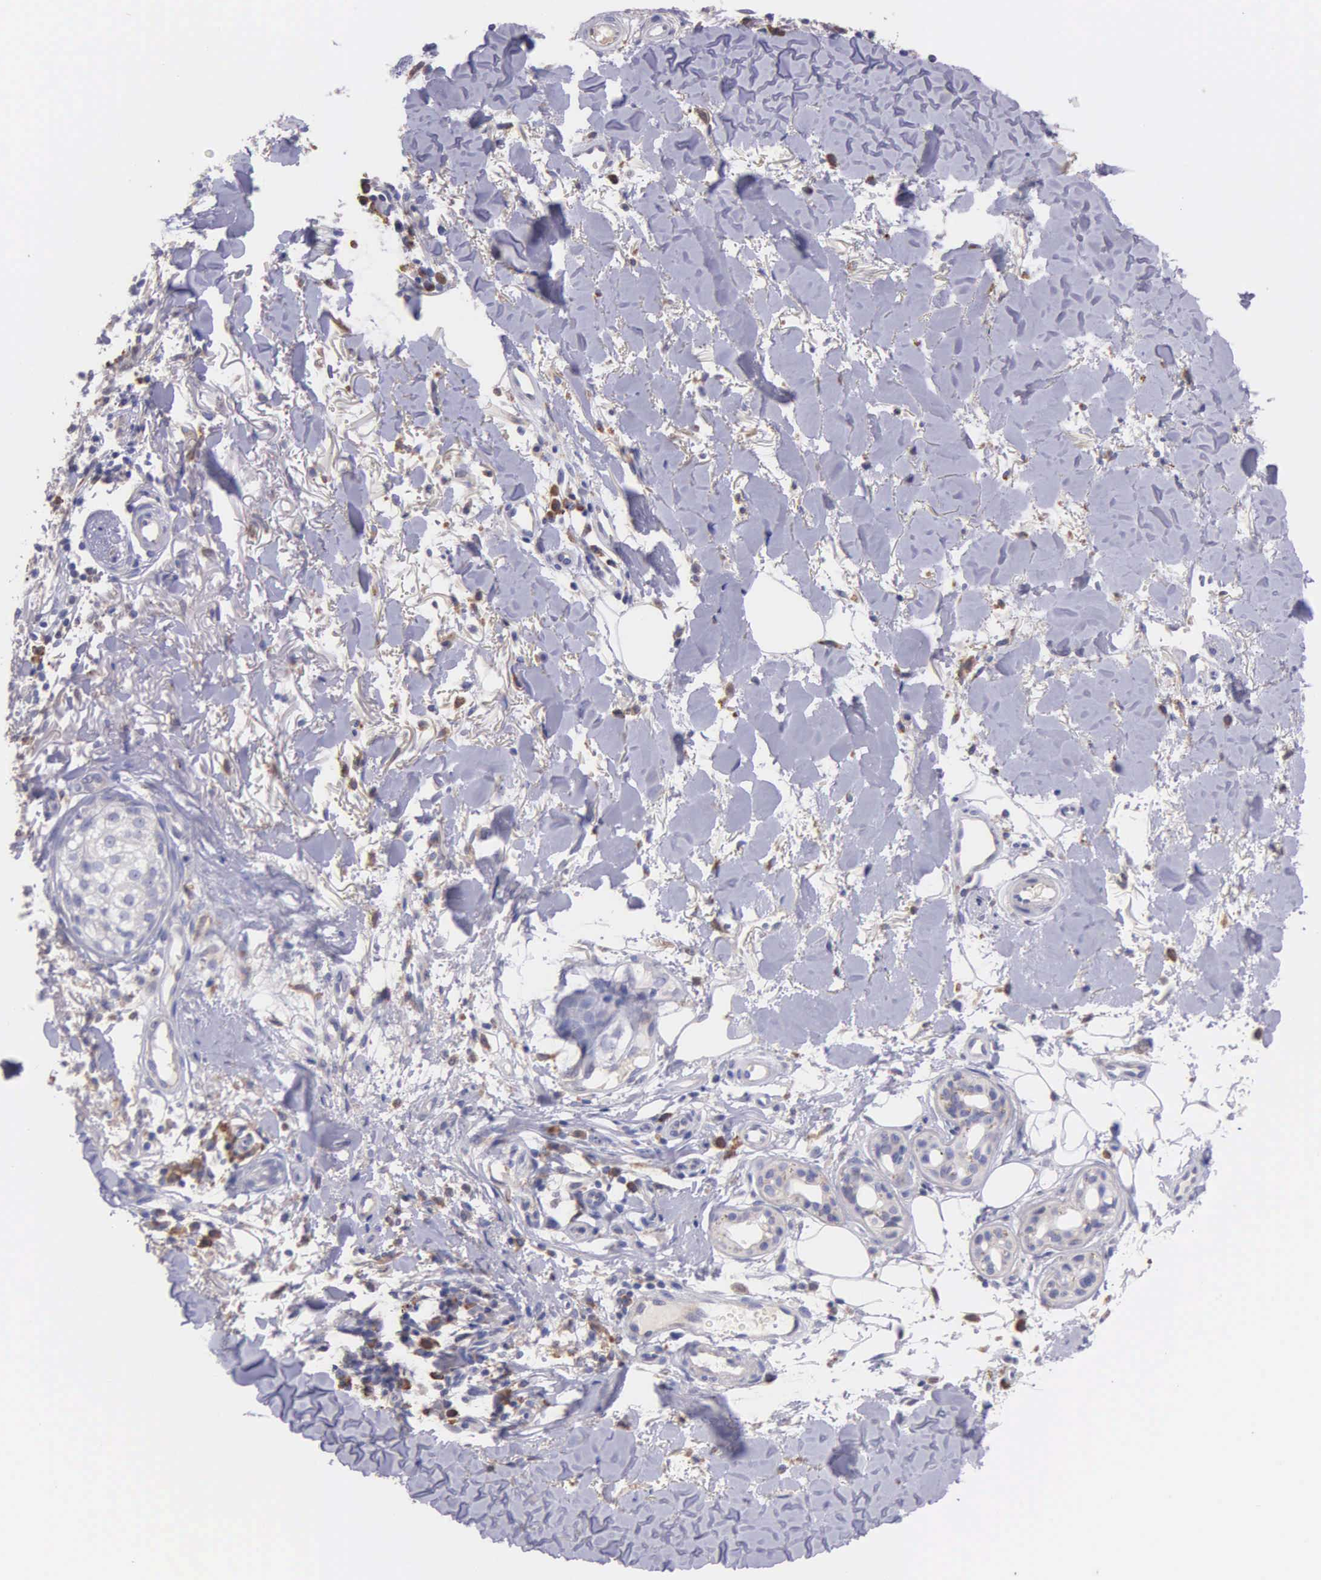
{"staining": {"intensity": "weak", "quantity": "<25%", "location": "cytoplasmic/membranous"}, "tissue": "skin cancer", "cell_type": "Tumor cells", "image_type": "cancer", "snomed": [{"axis": "morphology", "description": "Basal cell carcinoma"}, {"axis": "topography", "description": "Skin"}], "caption": "The photomicrograph reveals no significant staining in tumor cells of basal cell carcinoma (skin). Brightfield microscopy of immunohistochemistry stained with DAB (3,3'-diaminobenzidine) (brown) and hematoxylin (blue), captured at high magnification.", "gene": "ZC3H12B", "patient": {"sex": "female", "age": 81}}